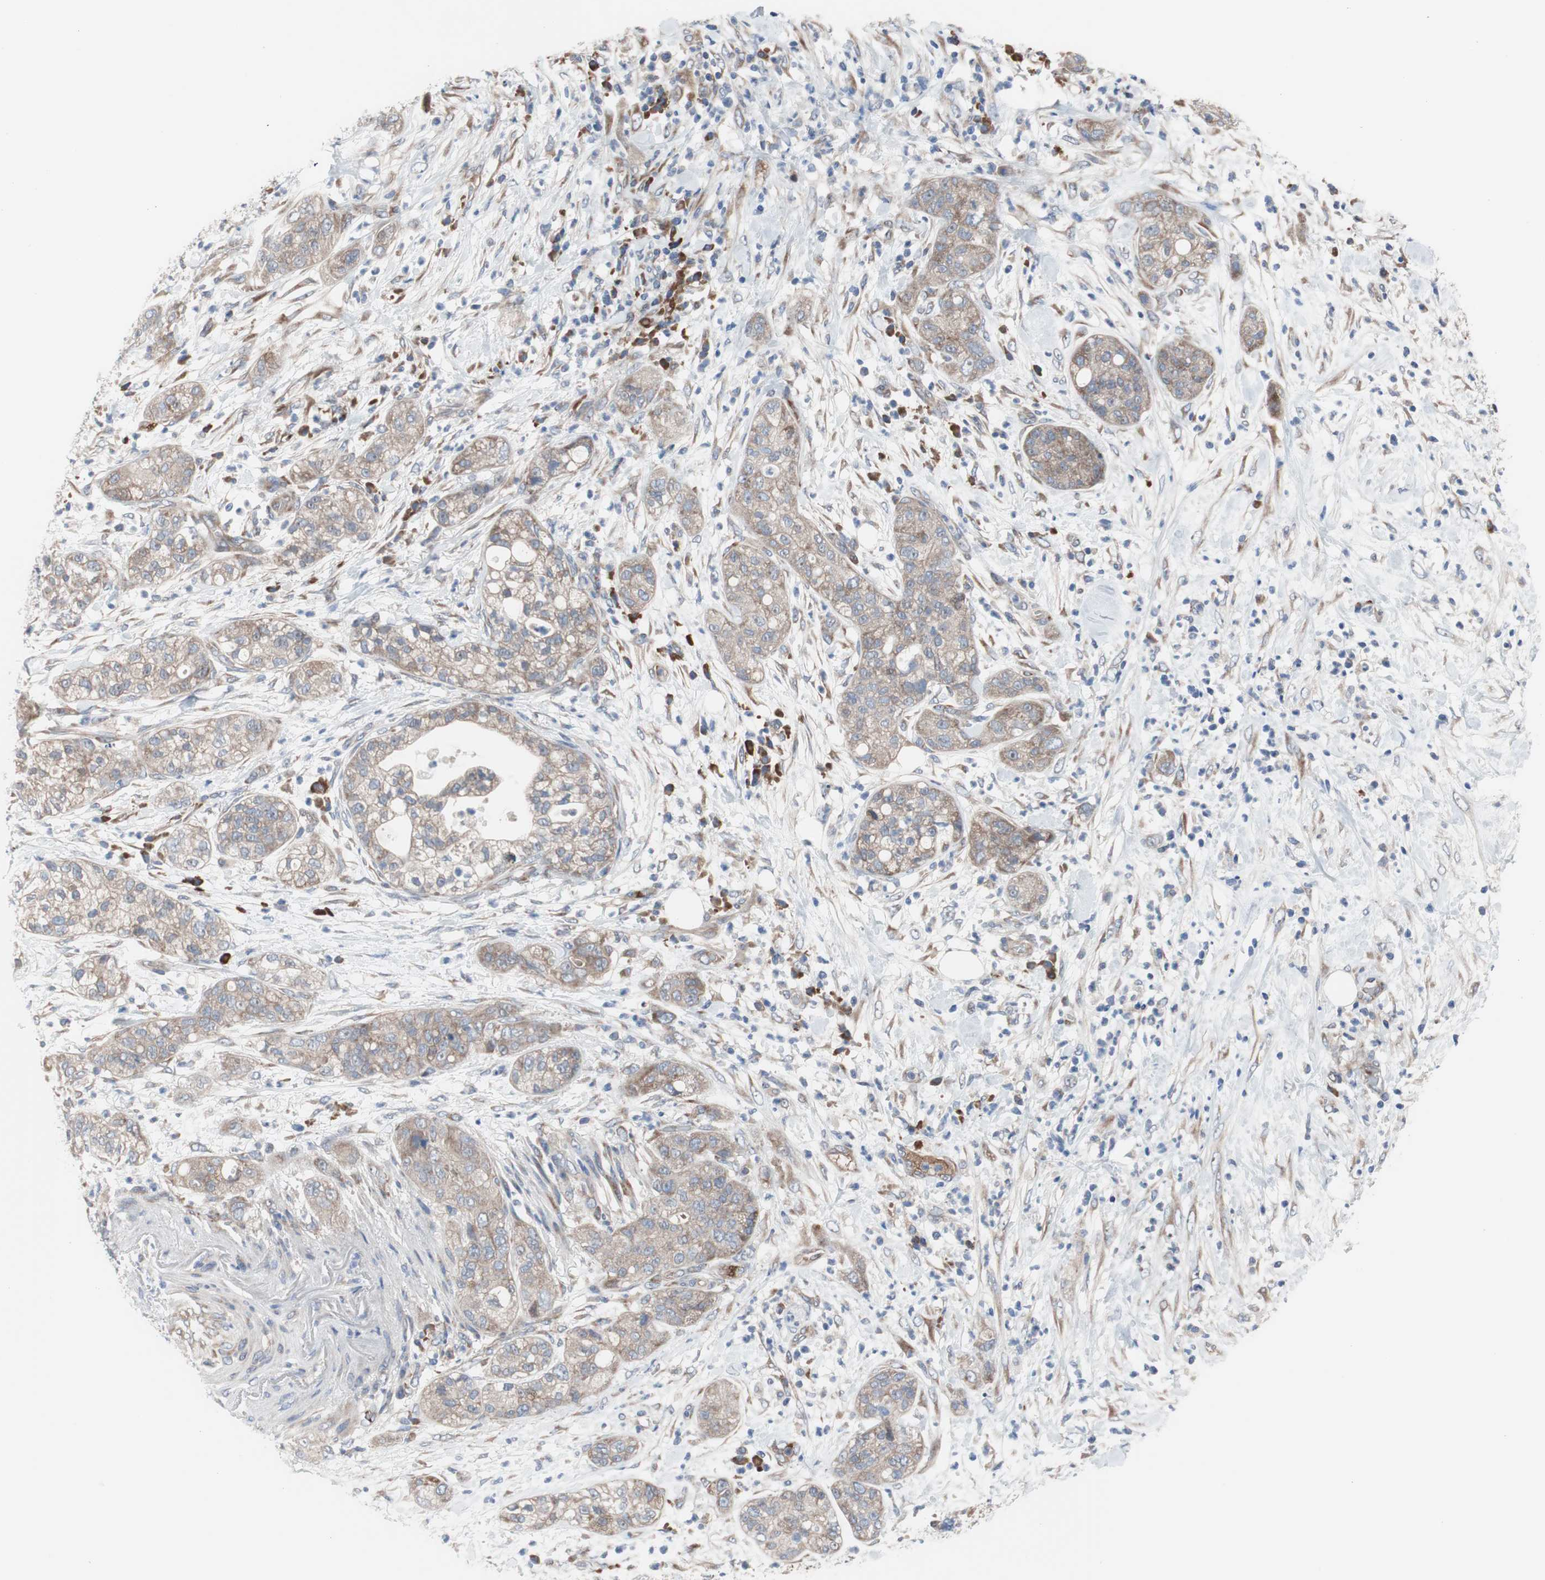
{"staining": {"intensity": "weak", "quantity": ">75%", "location": "cytoplasmic/membranous"}, "tissue": "pancreatic cancer", "cell_type": "Tumor cells", "image_type": "cancer", "snomed": [{"axis": "morphology", "description": "Adenocarcinoma, NOS"}, {"axis": "topography", "description": "Pancreas"}], "caption": "Immunohistochemical staining of pancreatic cancer shows weak cytoplasmic/membranous protein staining in about >75% of tumor cells.", "gene": "KANSL1", "patient": {"sex": "female", "age": 78}}